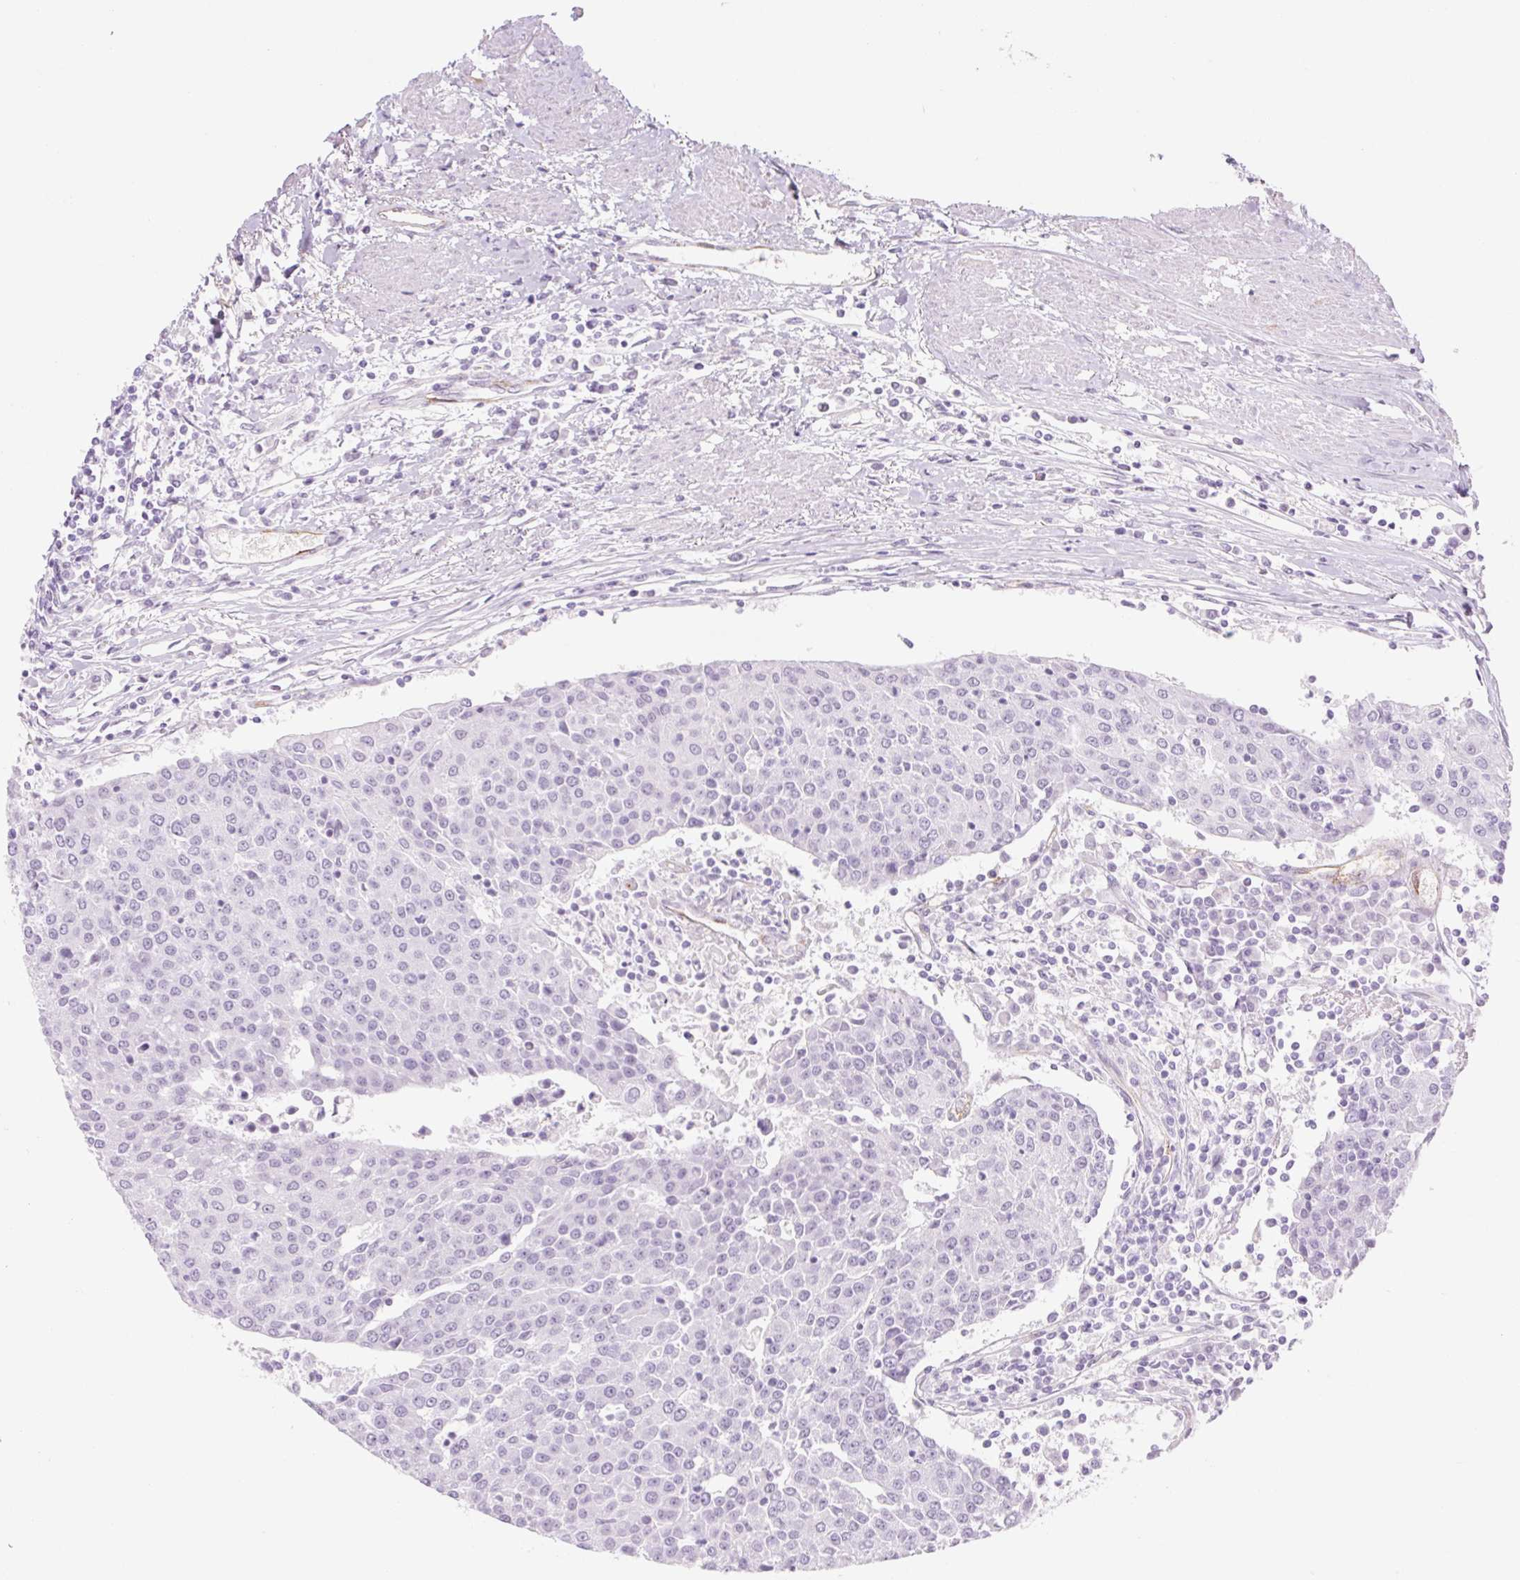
{"staining": {"intensity": "negative", "quantity": "none", "location": "none"}, "tissue": "urothelial cancer", "cell_type": "Tumor cells", "image_type": "cancer", "snomed": [{"axis": "morphology", "description": "Urothelial carcinoma, High grade"}, {"axis": "topography", "description": "Urinary bladder"}], "caption": "Immunohistochemical staining of high-grade urothelial carcinoma demonstrates no significant staining in tumor cells. (DAB immunohistochemistry (IHC) visualized using brightfield microscopy, high magnification).", "gene": "TAF1L", "patient": {"sex": "female", "age": 85}}